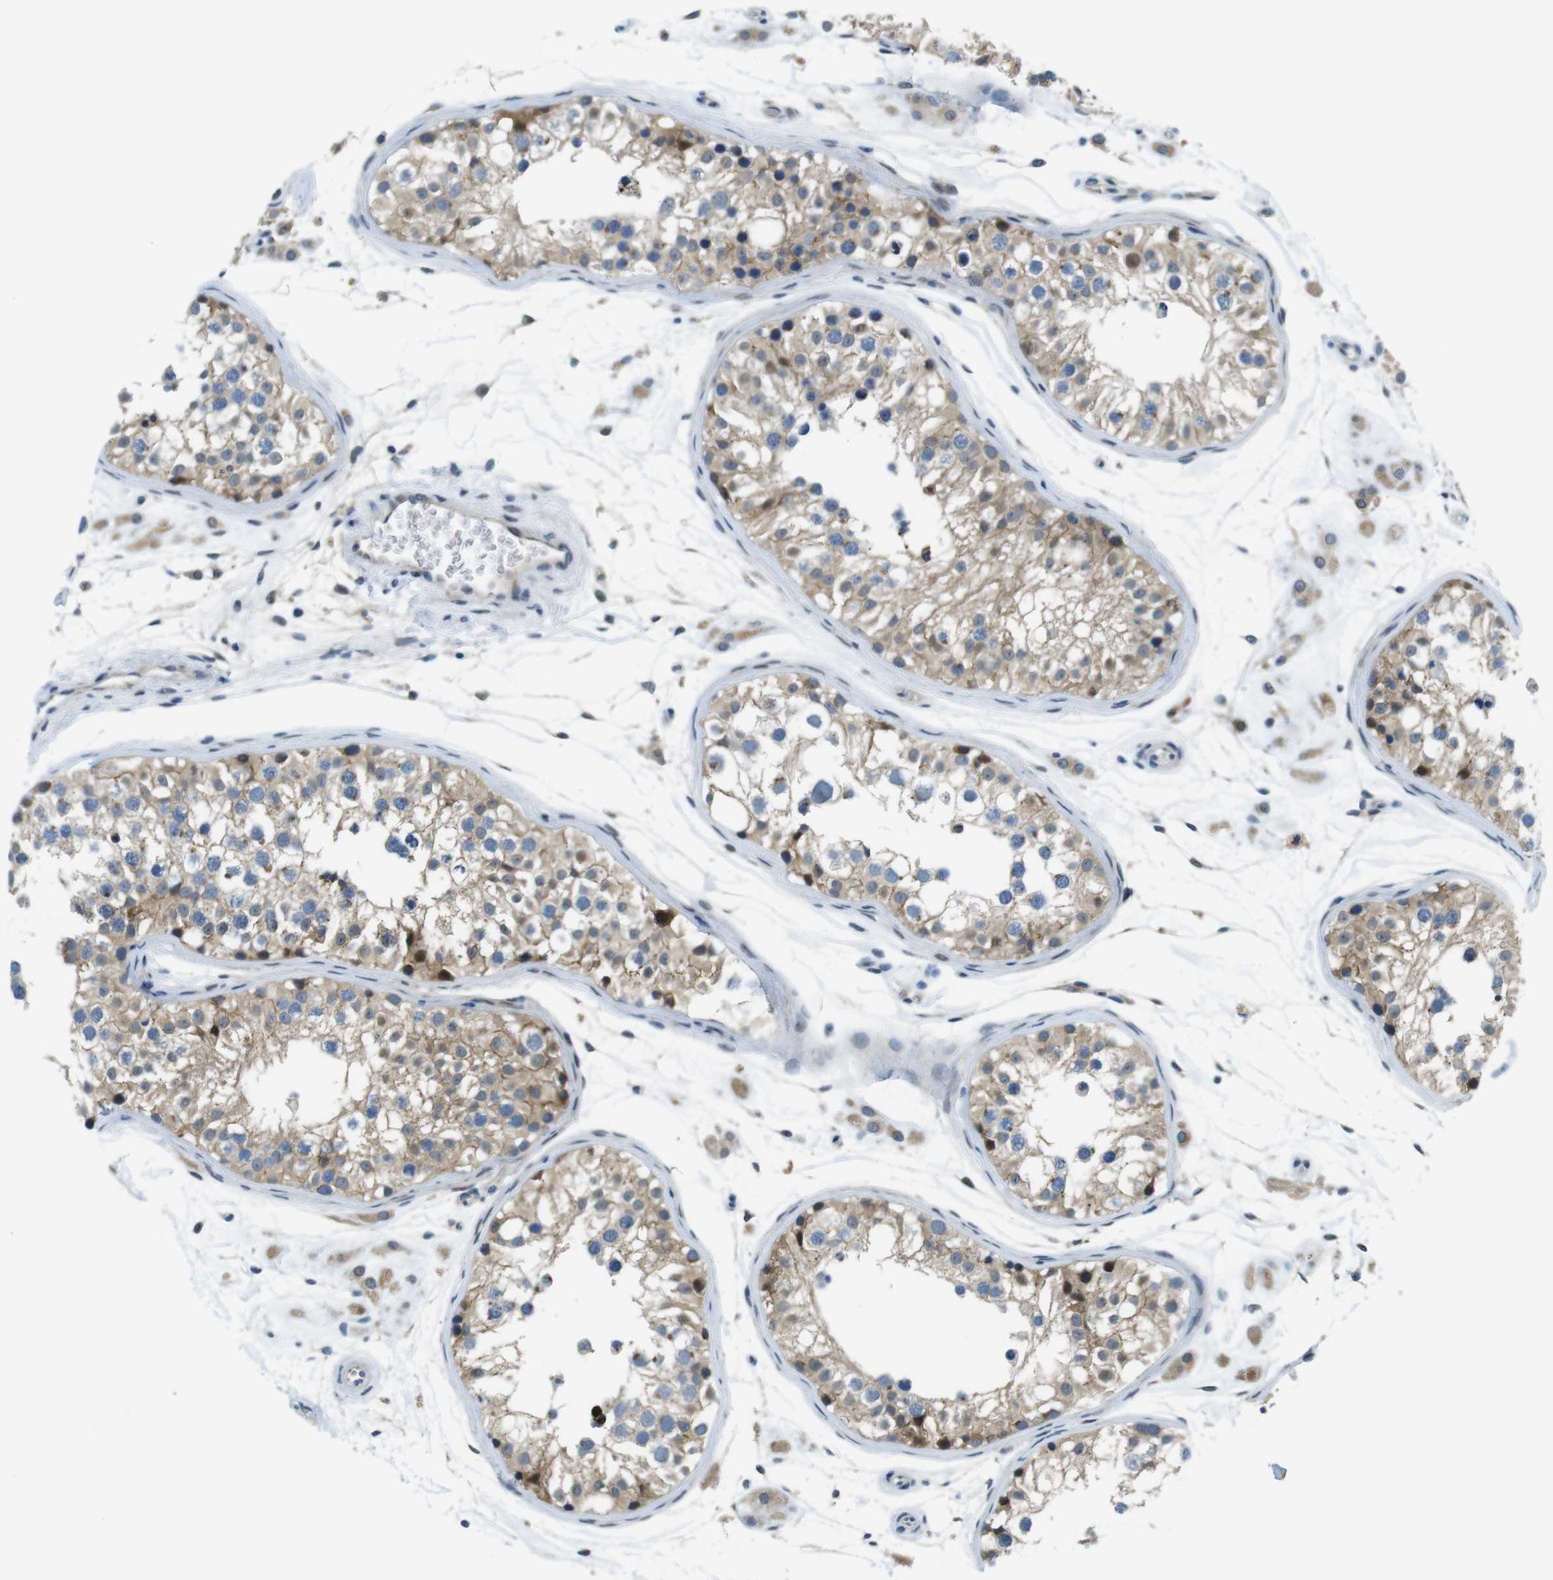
{"staining": {"intensity": "moderate", "quantity": ">75%", "location": "cytoplasmic/membranous"}, "tissue": "testis", "cell_type": "Cells in seminiferous ducts", "image_type": "normal", "snomed": [{"axis": "morphology", "description": "Normal tissue, NOS"}, {"axis": "morphology", "description": "Adenocarcinoma, metastatic, NOS"}, {"axis": "topography", "description": "Testis"}], "caption": "Moderate cytoplasmic/membranous staining for a protein is present in approximately >75% of cells in seminiferous ducts of unremarkable testis using immunohistochemistry (IHC).", "gene": "ZDHHC3", "patient": {"sex": "male", "age": 26}}